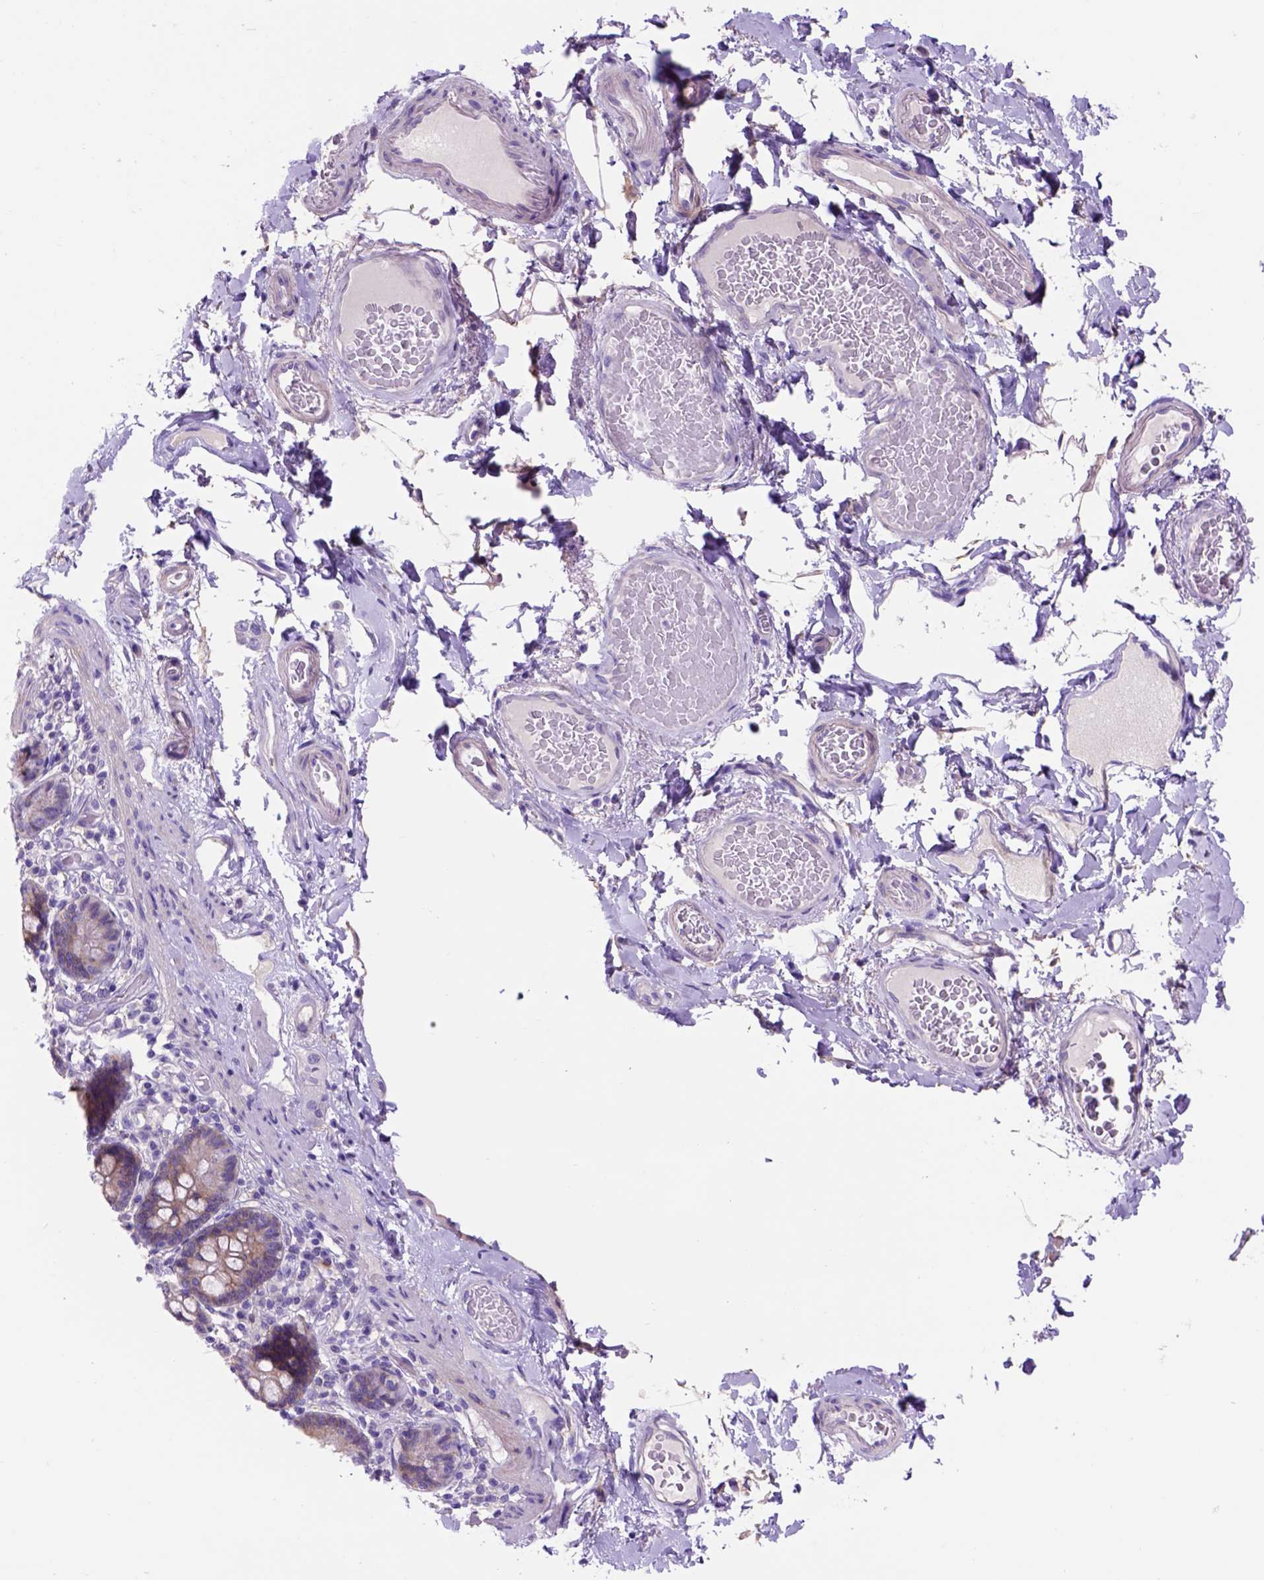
{"staining": {"intensity": "negative", "quantity": "none", "location": "none"}, "tissue": "smooth muscle", "cell_type": "Smooth muscle cells", "image_type": "normal", "snomed": [{"axis": "morphology", "description": "Normal tissue, NOS"}, {"axis": "topography", "description": "Smooth muscle"}, {"axis": "topography", "description": "Colon"}], "caption": "Protein analysis of normal smooth muscle exhibits no significant staining in smooth muscle cells.", "gene": "EGFR", "patient": {"sex": "male", "age": 73}}